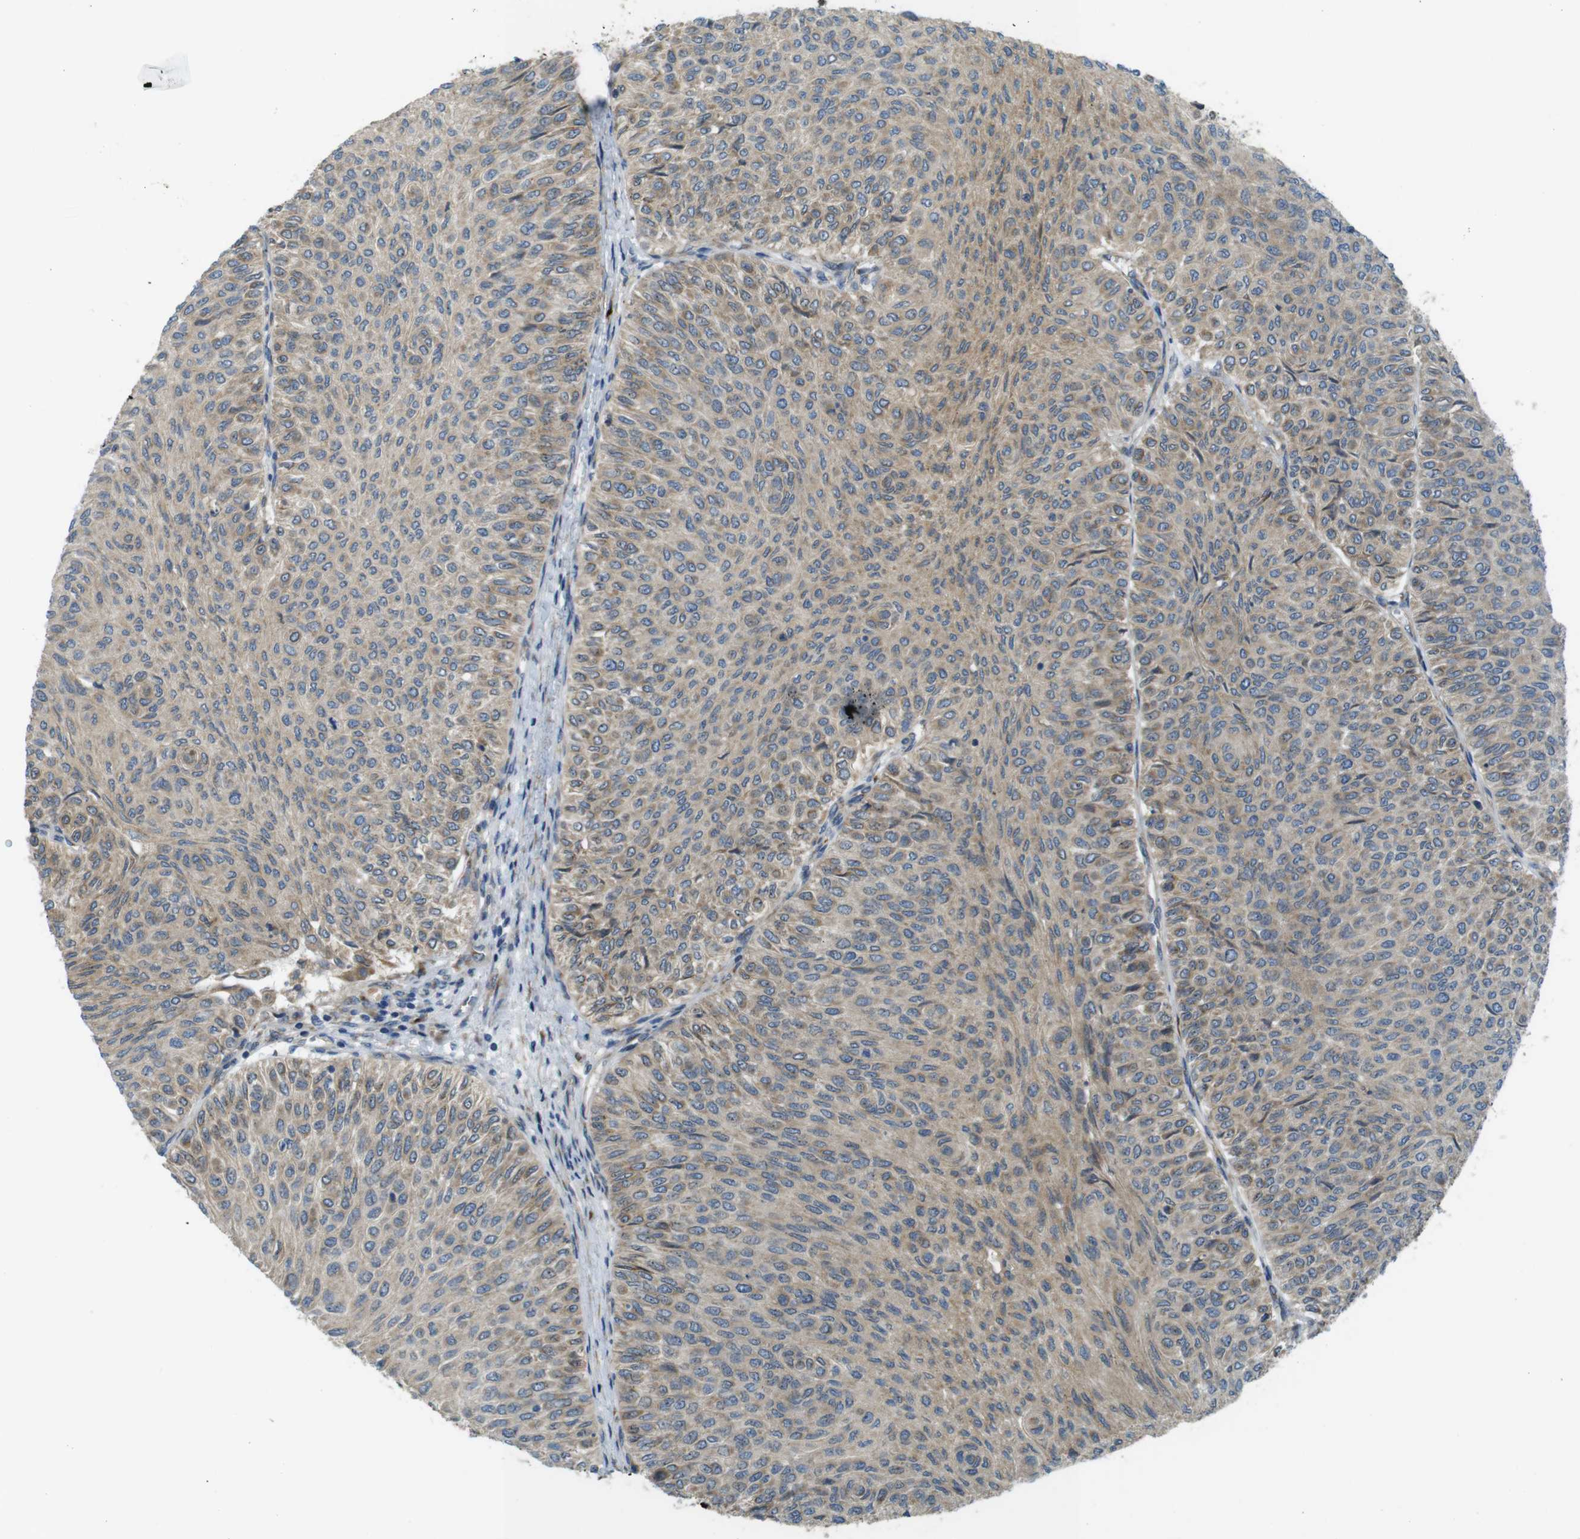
{"staining": {"intensity": "moderate", "quantity": "<25%", "location": "cytoplasmic/membranous"}, "tissue": "urothelial cancer", "cell_type": "Tumor cells", "image_type": "cancer", "snomed": [{"axis": "morphology", "description": "Urothelial carcinoma, Low grade"}, {"axis": "topography", "description": "Urinary bladder"}], "caption": "Immunohistochemical staining of human low-grade urothelial carcinoma reveals low levels of moderate cytoplasmic/membranous protein positivity in approximately <25% of tumor cells. Ihc stains the protein of interest in brown and the nuclei are stained blue.", "gene": "TMEM143", "patient": {"sex": "male", "age": 78}}